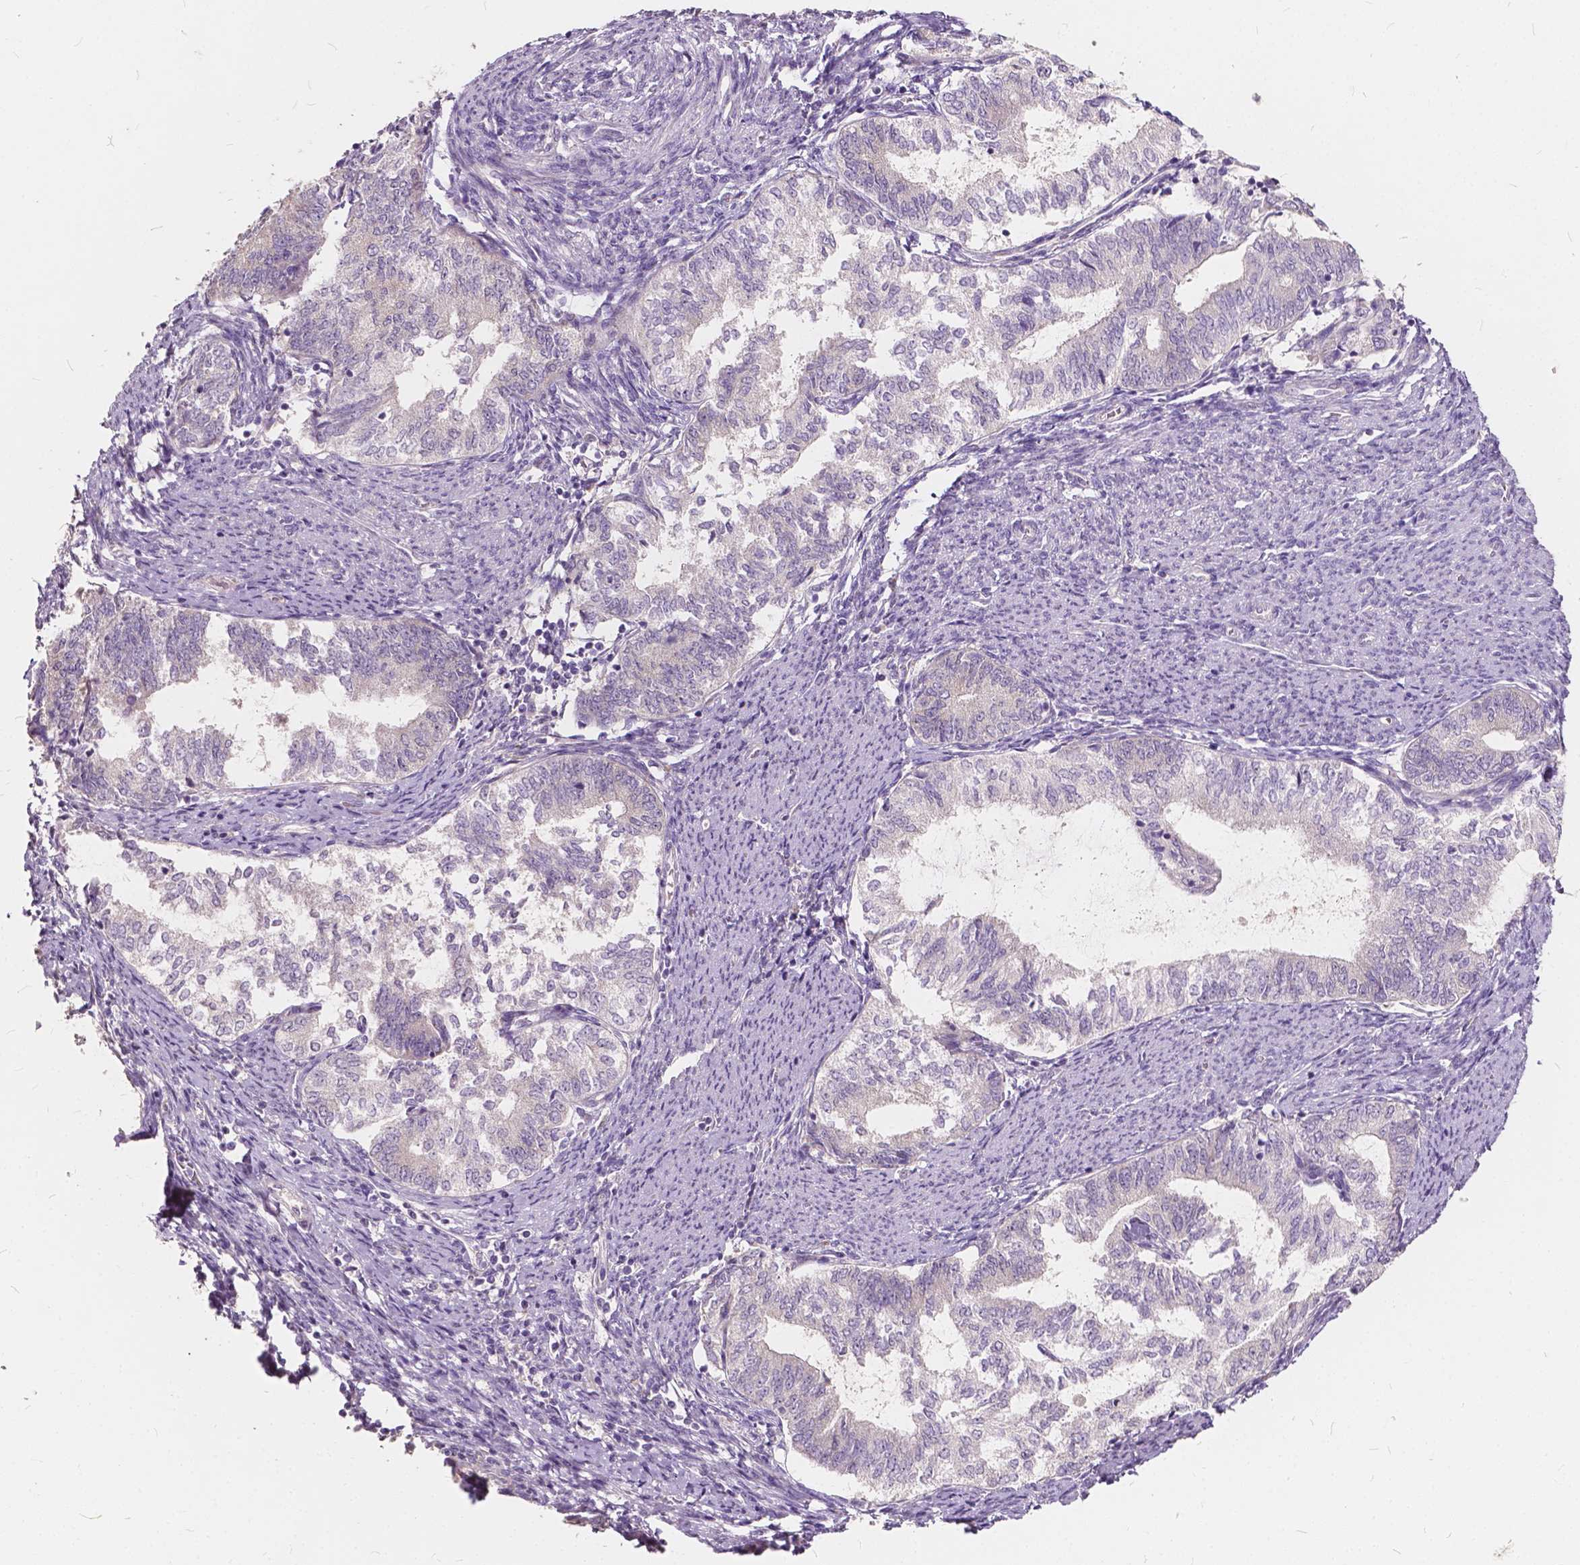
{"staining": {"intensity": "negative", "quantity": "none", "location": "none"}, "tissue": "endometrial cancer", "cell_type": "Tumor cells", "image_type": "cancer", "snomed": [{"axis": "morphology", "description": "Adenocarcinoma, NOS"}, {"axis": "topography", "description": "Endometrium"}], "caption": "Tumor cells are negative for brown protein staining in endometrial cancer (adenocarcinoma).", "gene": "SLC7A8", "patient": {"sex": "female", "age": 65}}